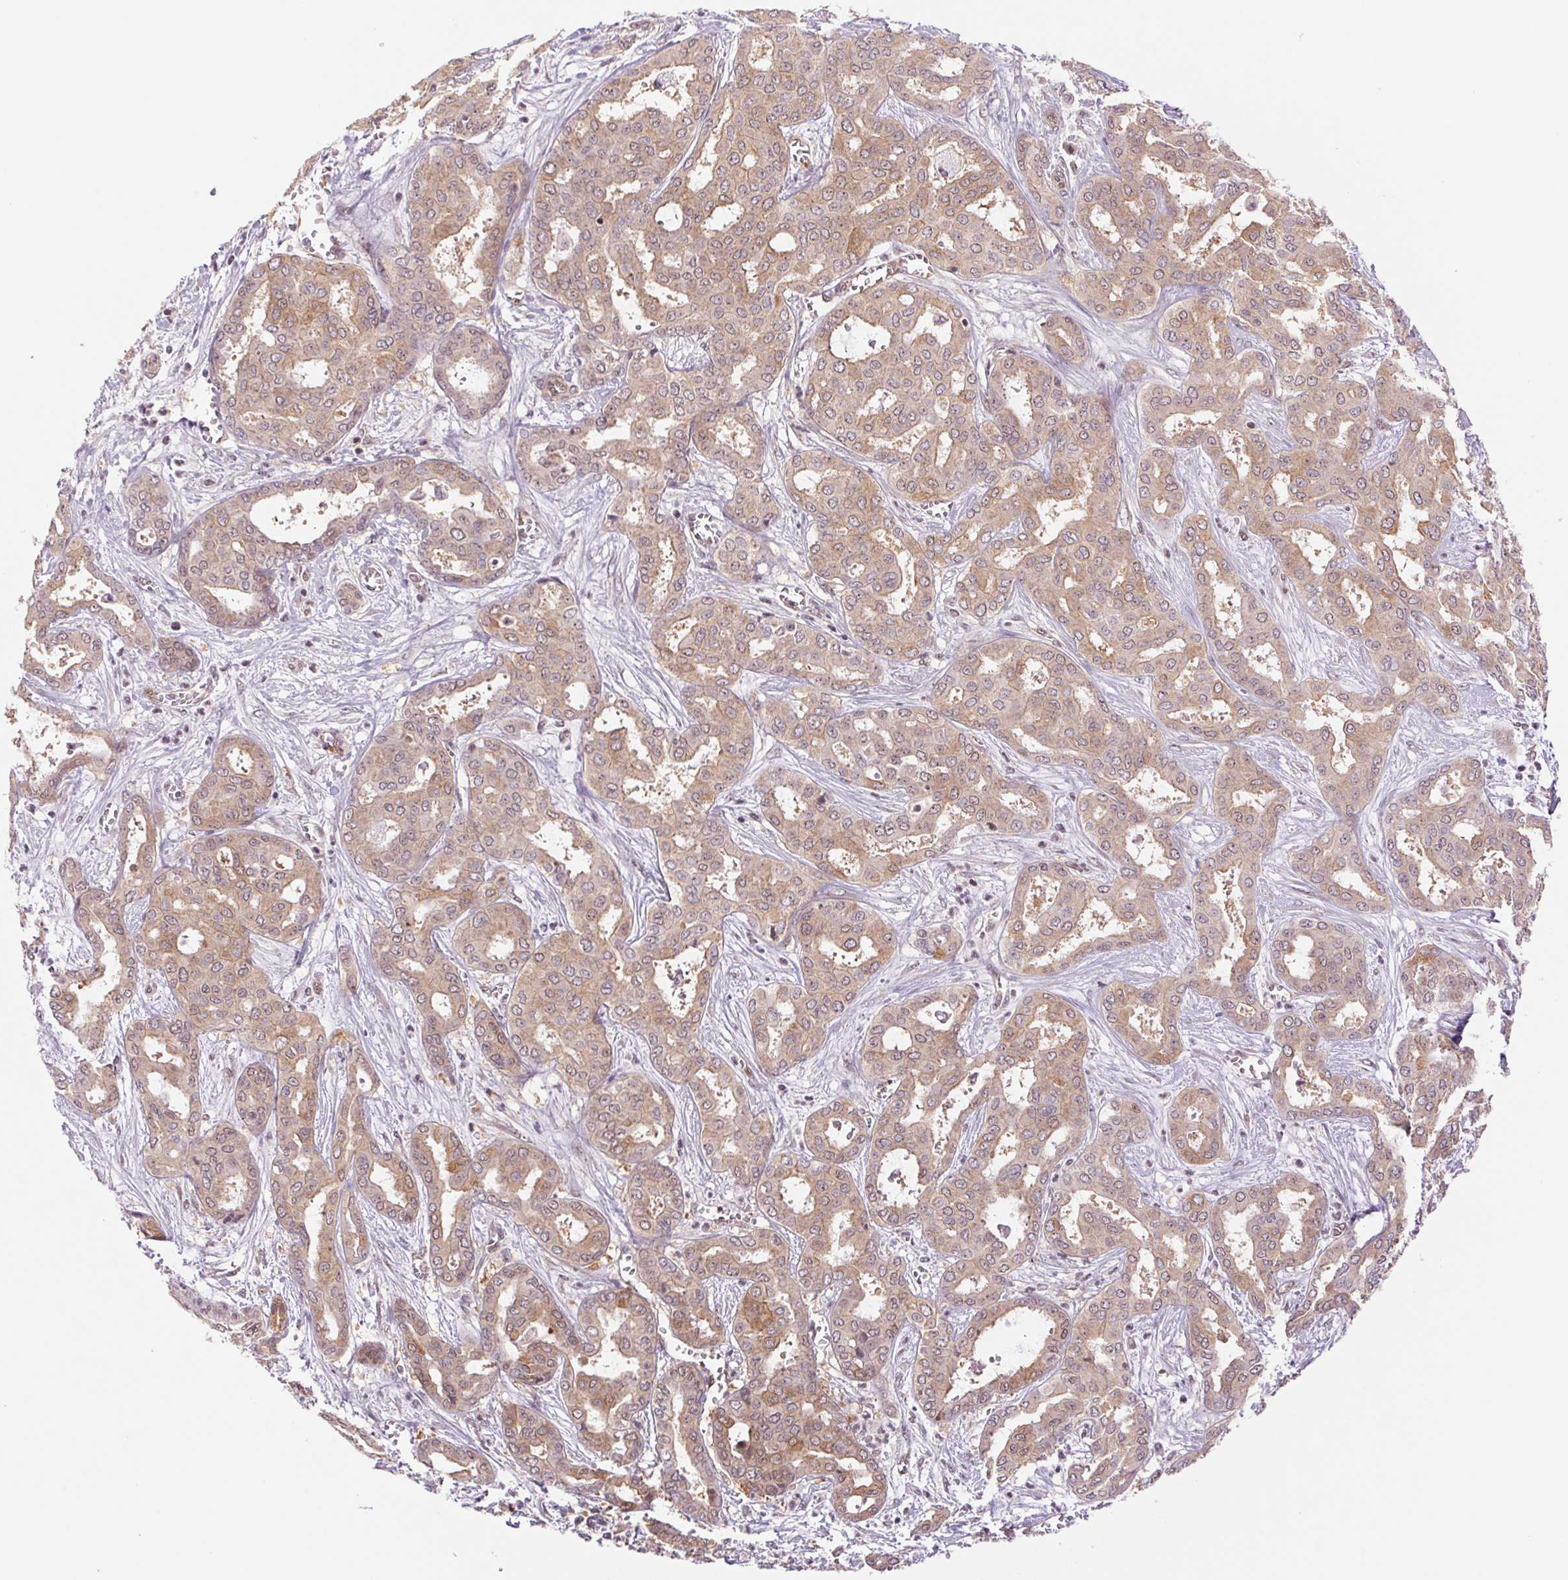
{"staining": {"intensity": "weak", "quantity": ">75%", "location": "cytoplasmic/membranous,nuclear"}, "tissue": "liver cancer", "cell_type": "Tumor cells", "image_type": "cancer", "snomed": [{"axis": "morphology", "description": "Cholangiocarcinoma"}, {"axis": "topography", "description": "Liver"}], "caption": "Liver cancer (cholangiocarcinoma) stained with a brown dye exhibits weak cytoplasmic/membranous and nuclear positive positivity in about >75% of tumor cells.", "gene": "CWC25", "patient": {"sex": "female", "age": 64}}